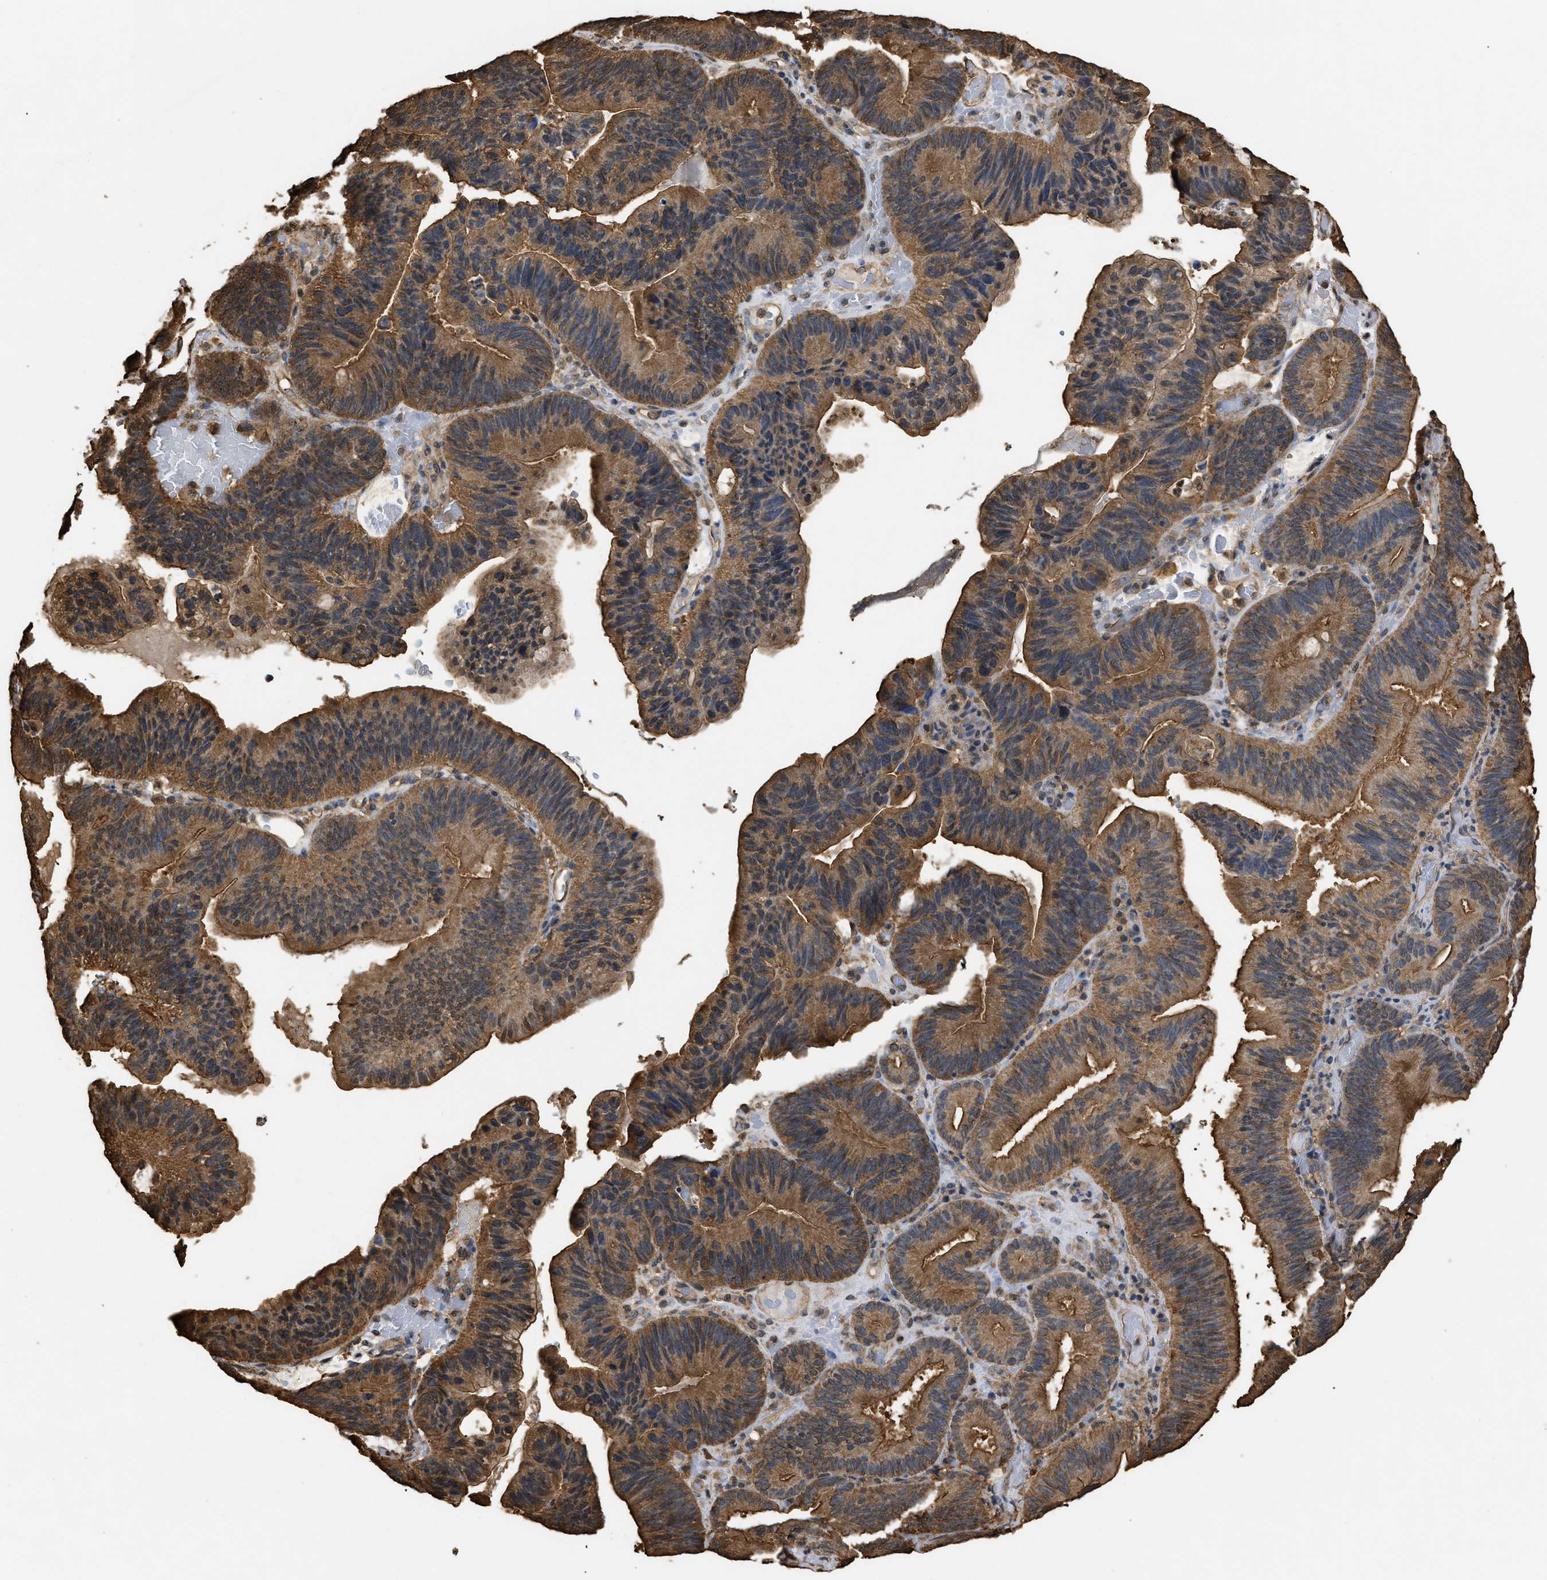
{"staining": {"intensity": "moderate", "quantity": ">75%", "location": "cytoplasmic/membranous"}, "tissue": "pancreatic cancer", "cell_type": "Tumor cells", "image_type": "cancer", "snomed": [{"axis": "morphology", "description": "Adenocarcinoma, NOS"}, {"axis": "topography", "description": "Pancreas"}], "caption": "A high-resolution image shows immunohistochemistry staining of adenocarcinoma (pancreatic), which demonstrates moderate cytoplasmic/membranous positivity in approximately >75% of tumor cells.", "gene": "CALM1", "patient": {"sex": "male", "age": 82}}